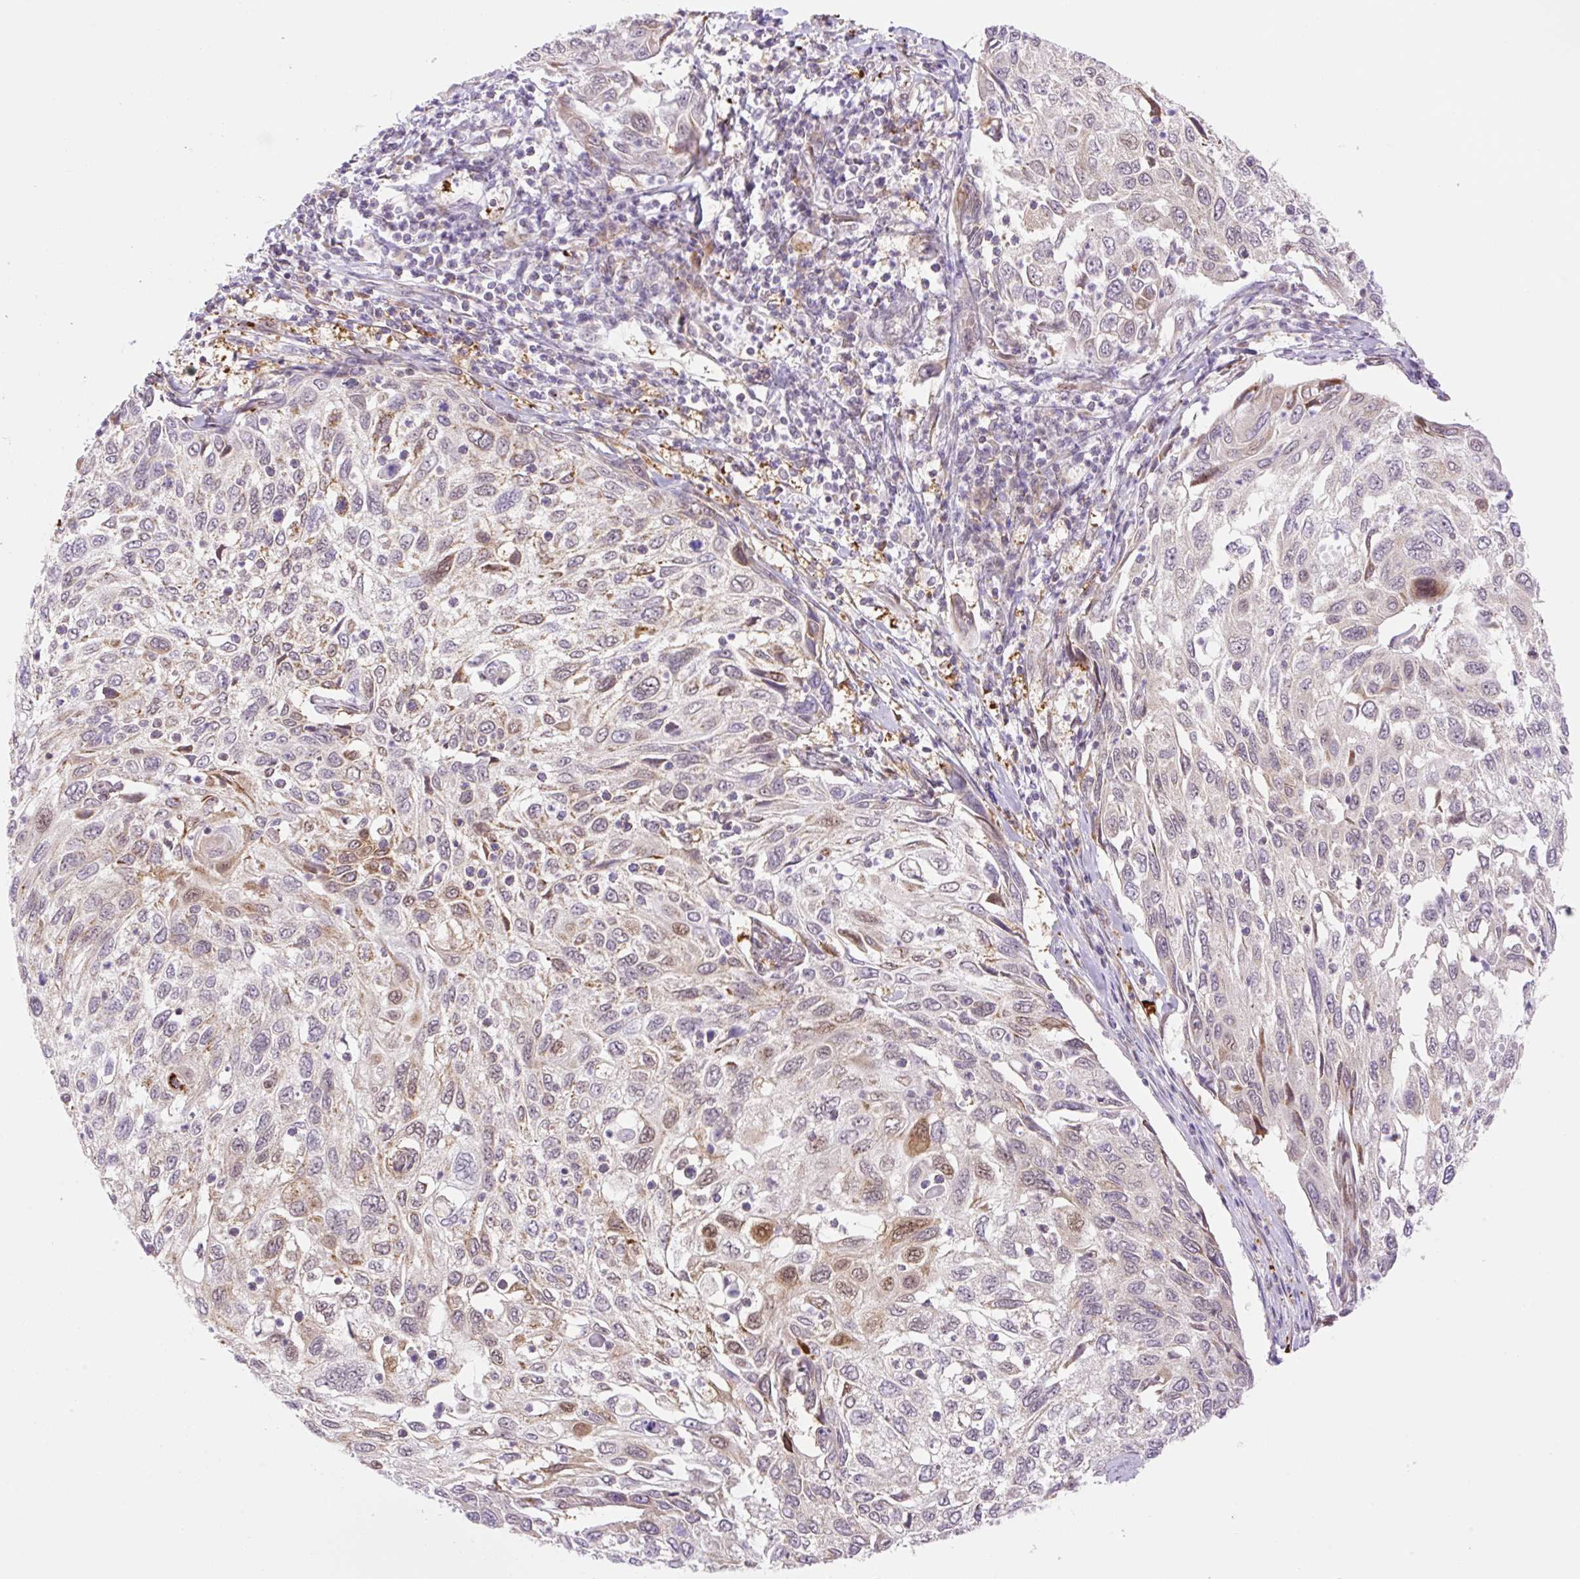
{"staining": {"intensity": "moderate", "quantity": "<25%", "location": "nuclear"}, "tissue": "cervical cancer", "cell_type": "Tumor cells", "image_type": "cancer", "snomed": [{"axis": "morphology", "description": "Squamous cell carcinoma, NOS"}, {"axis": "topography", "description": "Cervix"}], "caption": "DAB (3,3'-diaminobenzidine) immunohistochemical staining of cervical squamous cell carcinoma exhibits moderate nuclear protein staining in approximately <25% of tumor cells.", "gene": "ZFP41", "patient": {"sex": "female", "age": 70}}